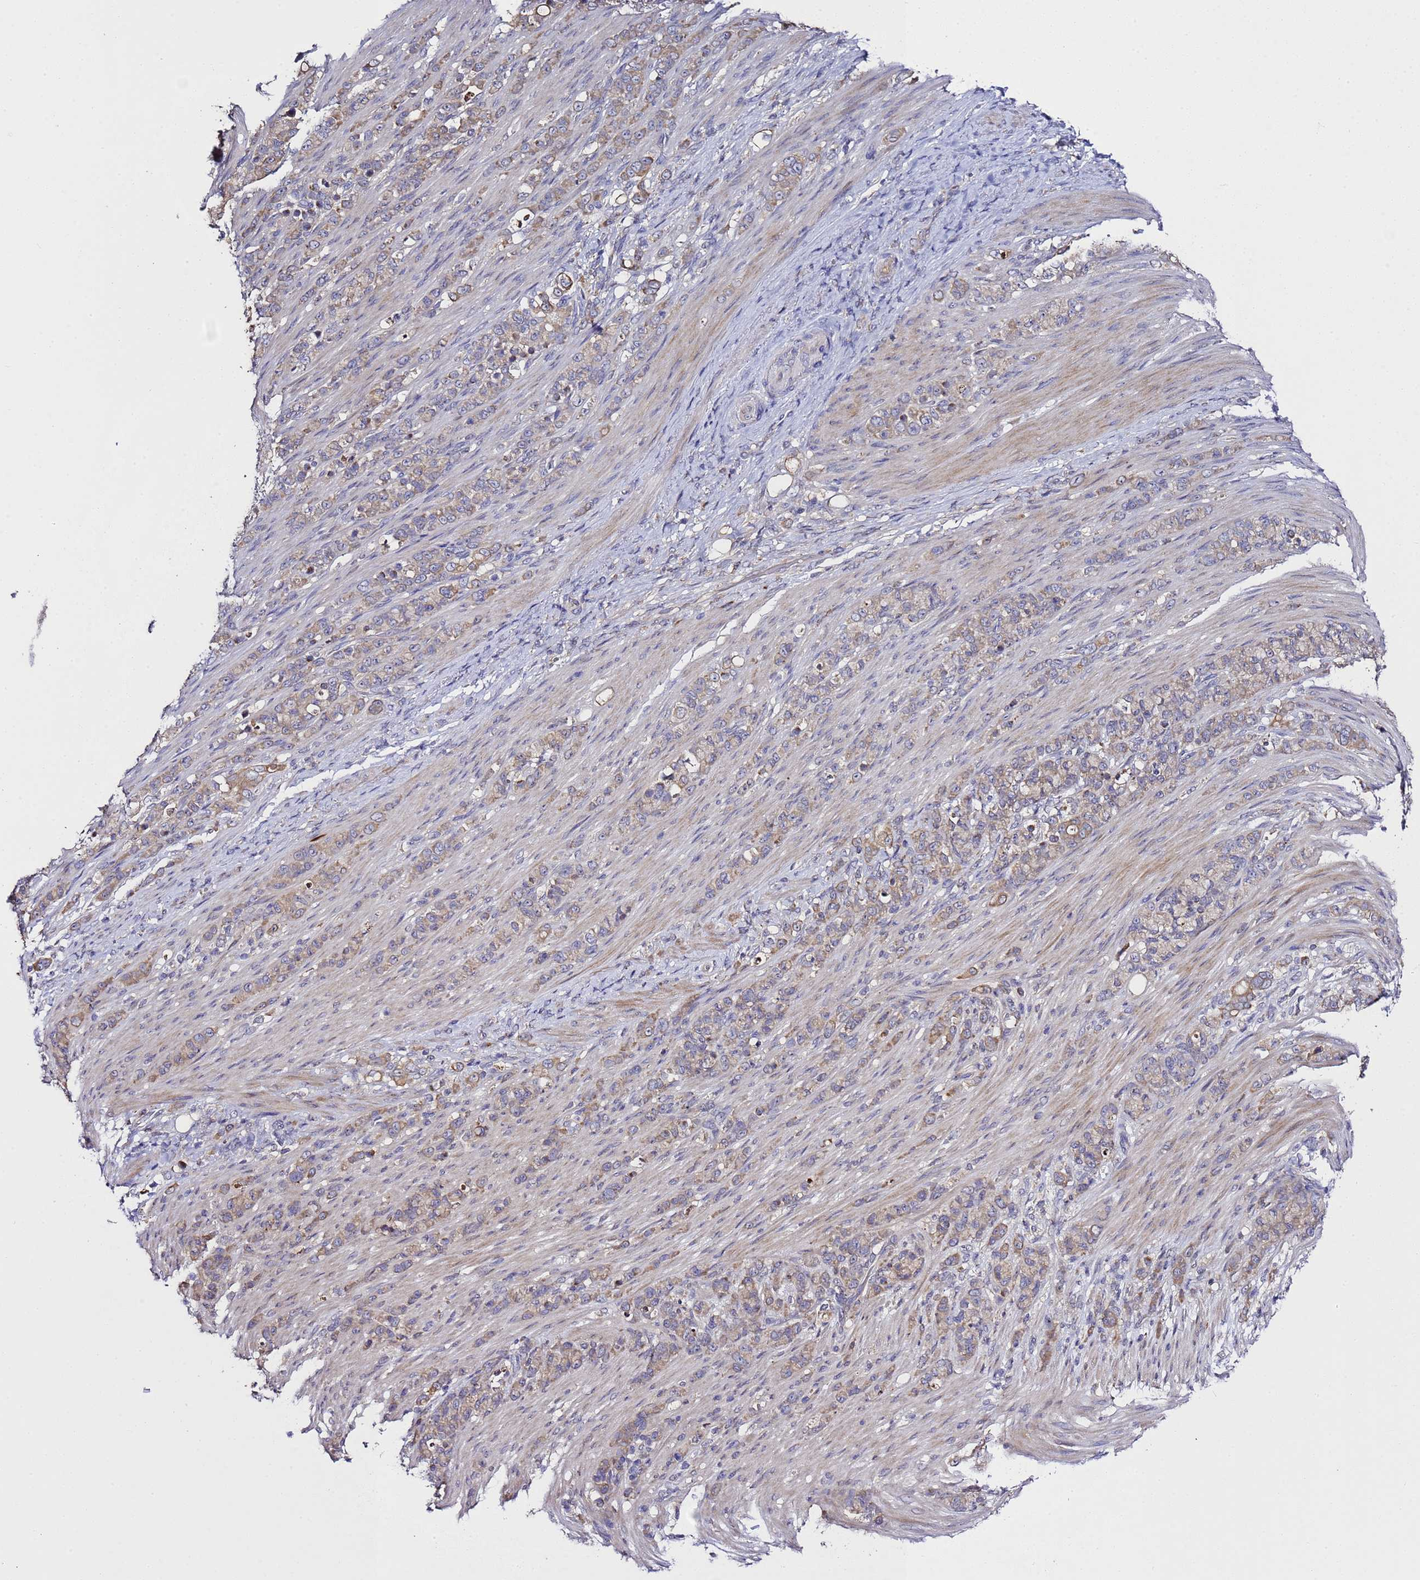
{"staining": {"intensity": "weak", "quantity": ">75%", "location": "cytoplasmic/membranous"}, "tissue": "stomach cancer", "cell_type": "Tumor cells", "image_type": "cancer", "snomed": [{"axis": "morphology", "description": "Adenocarcinoma, NOS"}, {"axis": "topography", "description": "Stomach"}], "caption": "This is an image of IHC staining of adenocarcinoma (stomach), which shows weak positivity in the cytoplasmic/membranous of tumor cells.", "gene": "ALG3", "patient": {"sex": "female", "age": 79}}